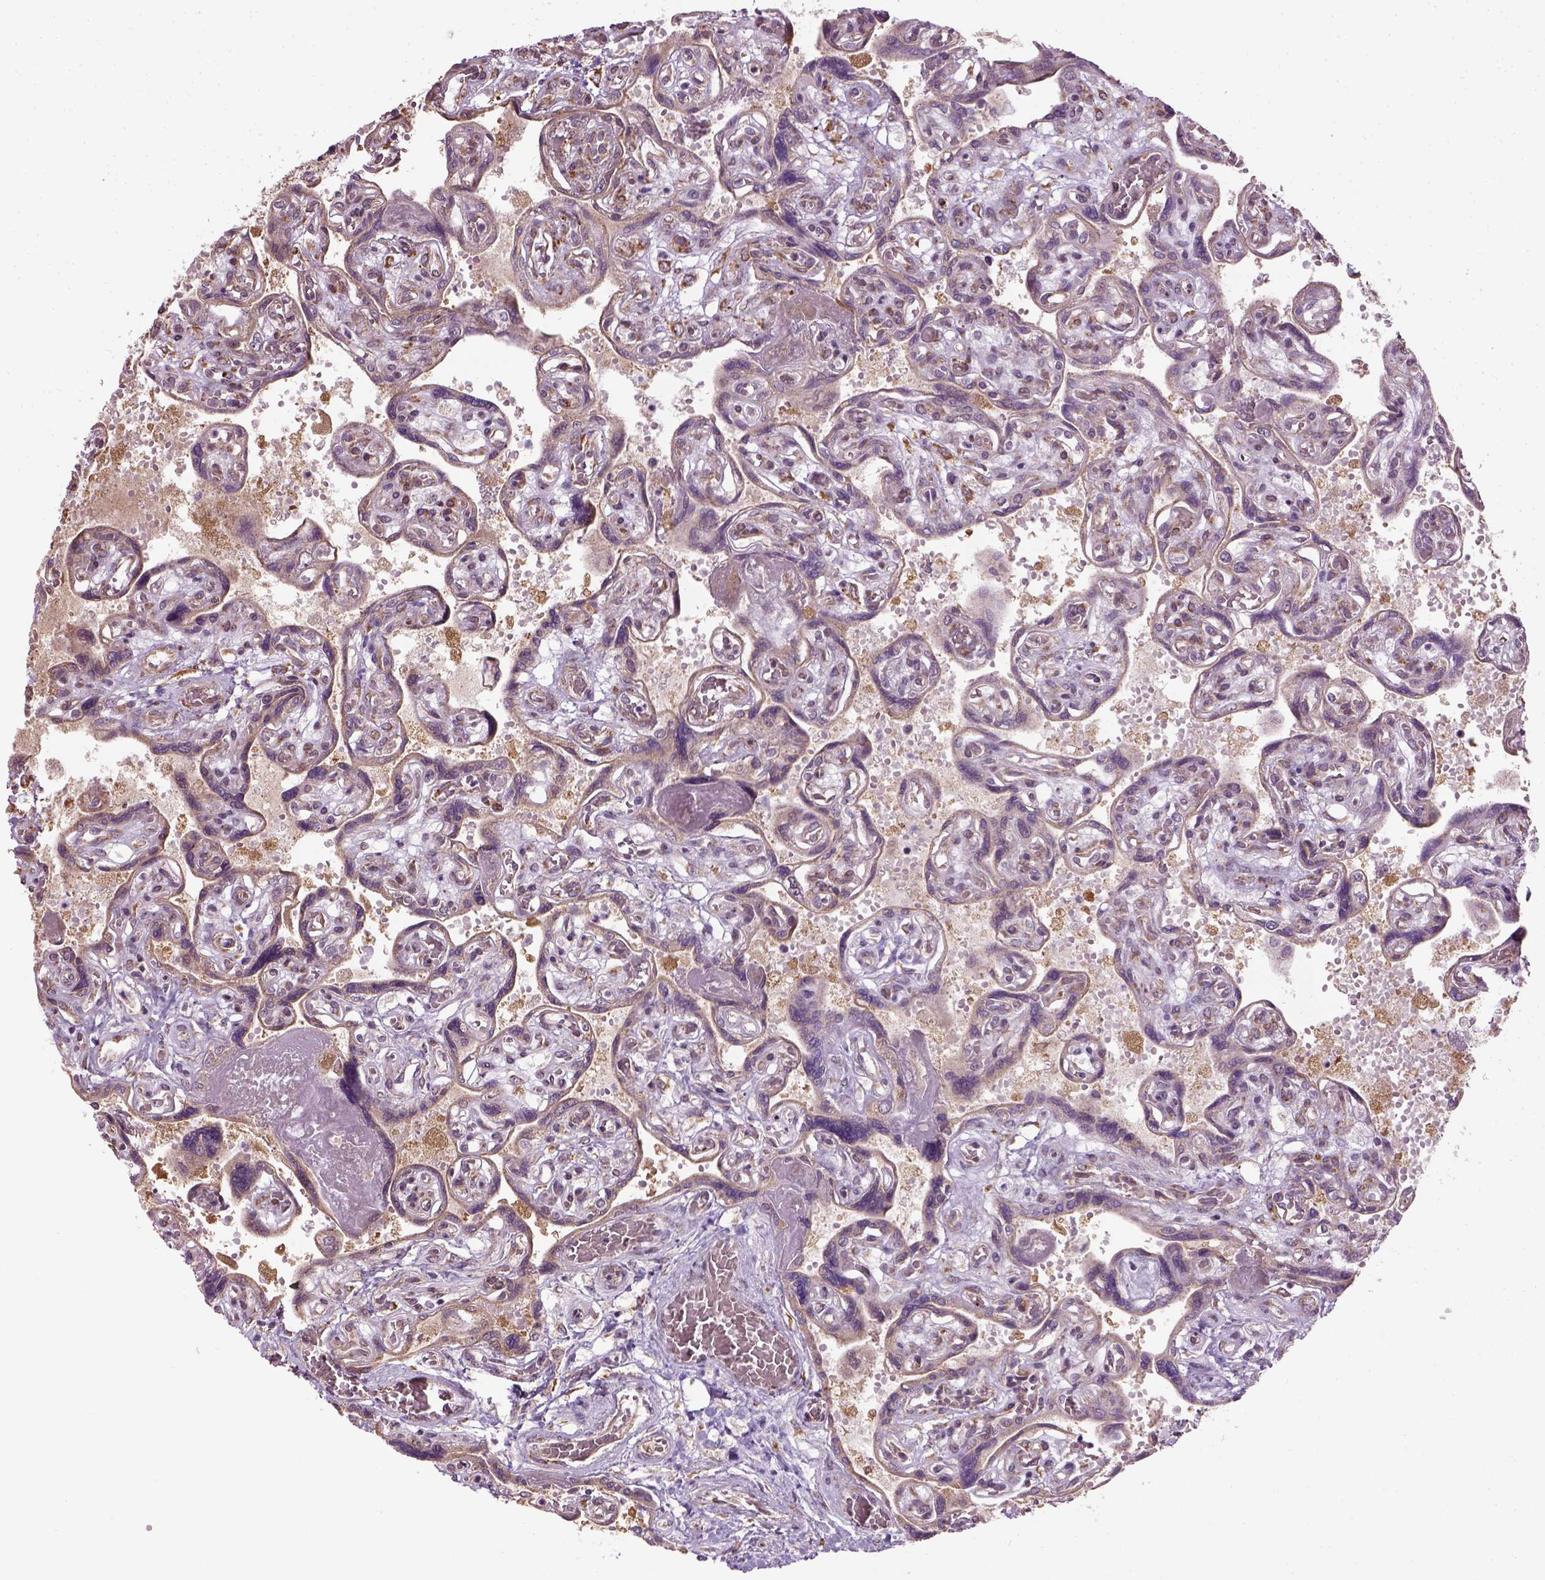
{"staining": {"intensity": "moderate", "quantity": "<25%", "location": "cytoplasmic/membranous"}, "tissue": "placenta", "cell_type": "Decidual cells", "image_type": "normal", "snomed": [{"axis": "morphology", "description": "Normal tissue, NOS"}, {"axis": "topography", "description": "Placenta"}], "caption": "Moderate cytoplasmic/membranous expression is present in about <25% of decidual cells in normal placenta. (IHC, brightfield microscopy, high magnification).", "gene": "XK", "patient": {"sex": "female", "age": 32}}